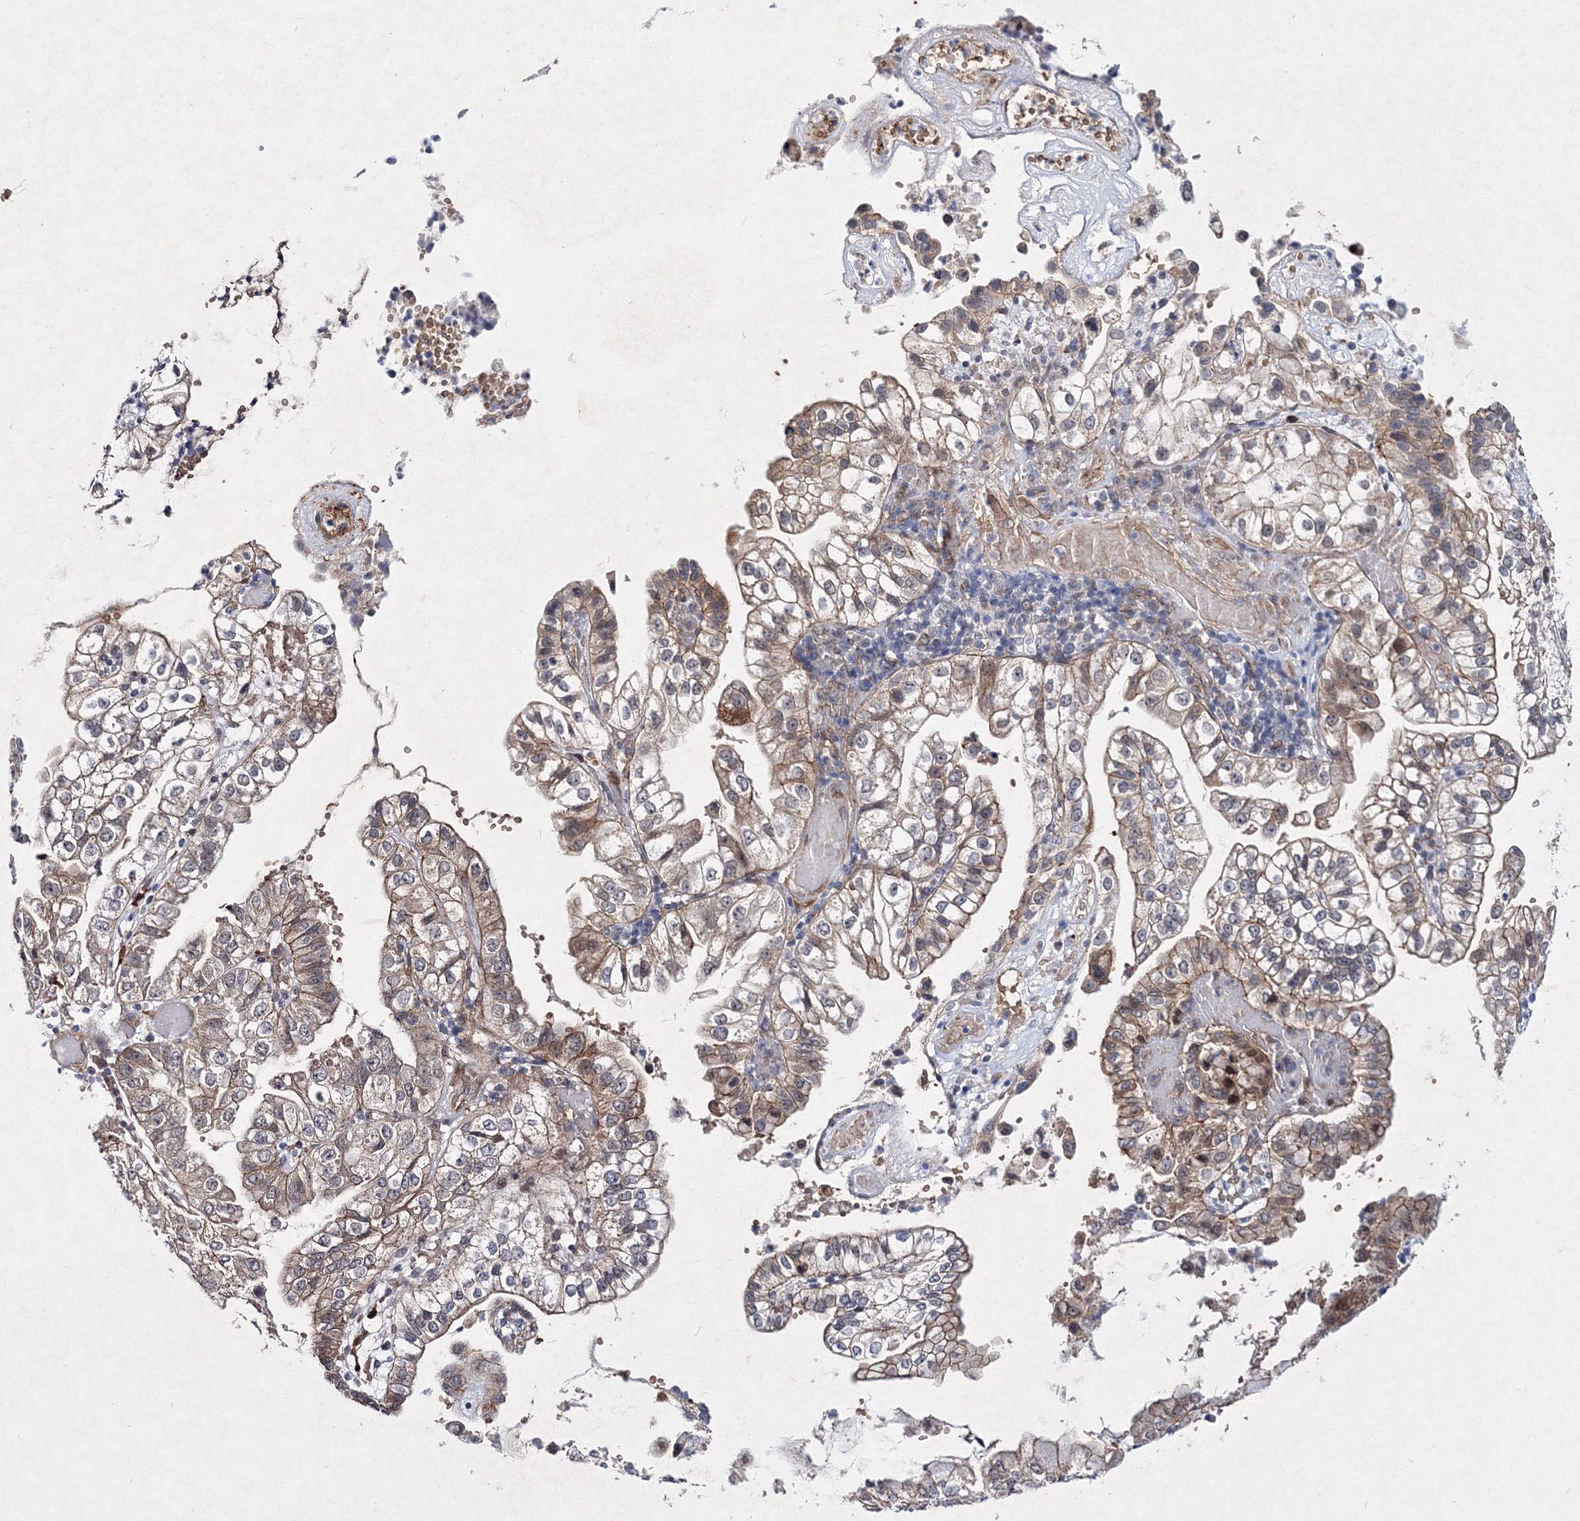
{"staining": {"intensity": "weak", "quantity": "25%-75%", "location": "cytoplasmic/membranous"}, "tissue": "liver cancer", "cell_type": "Tumor cells", "image_type": "cancer", "snomed": [{"axis": "morphology", "description": "Cholangiocarcinoma"}, {"axis": "topography", "description": "Liver"}], "caption": "The photomicrograph reveals immunohistochemical staining of liver cancer. There is weak cytoplasmic/membranous staining is appreciated in about 25%-75% of tumor cells.", "gene": "C11orf52", "patient": {"sex": "female", "age": 79}}